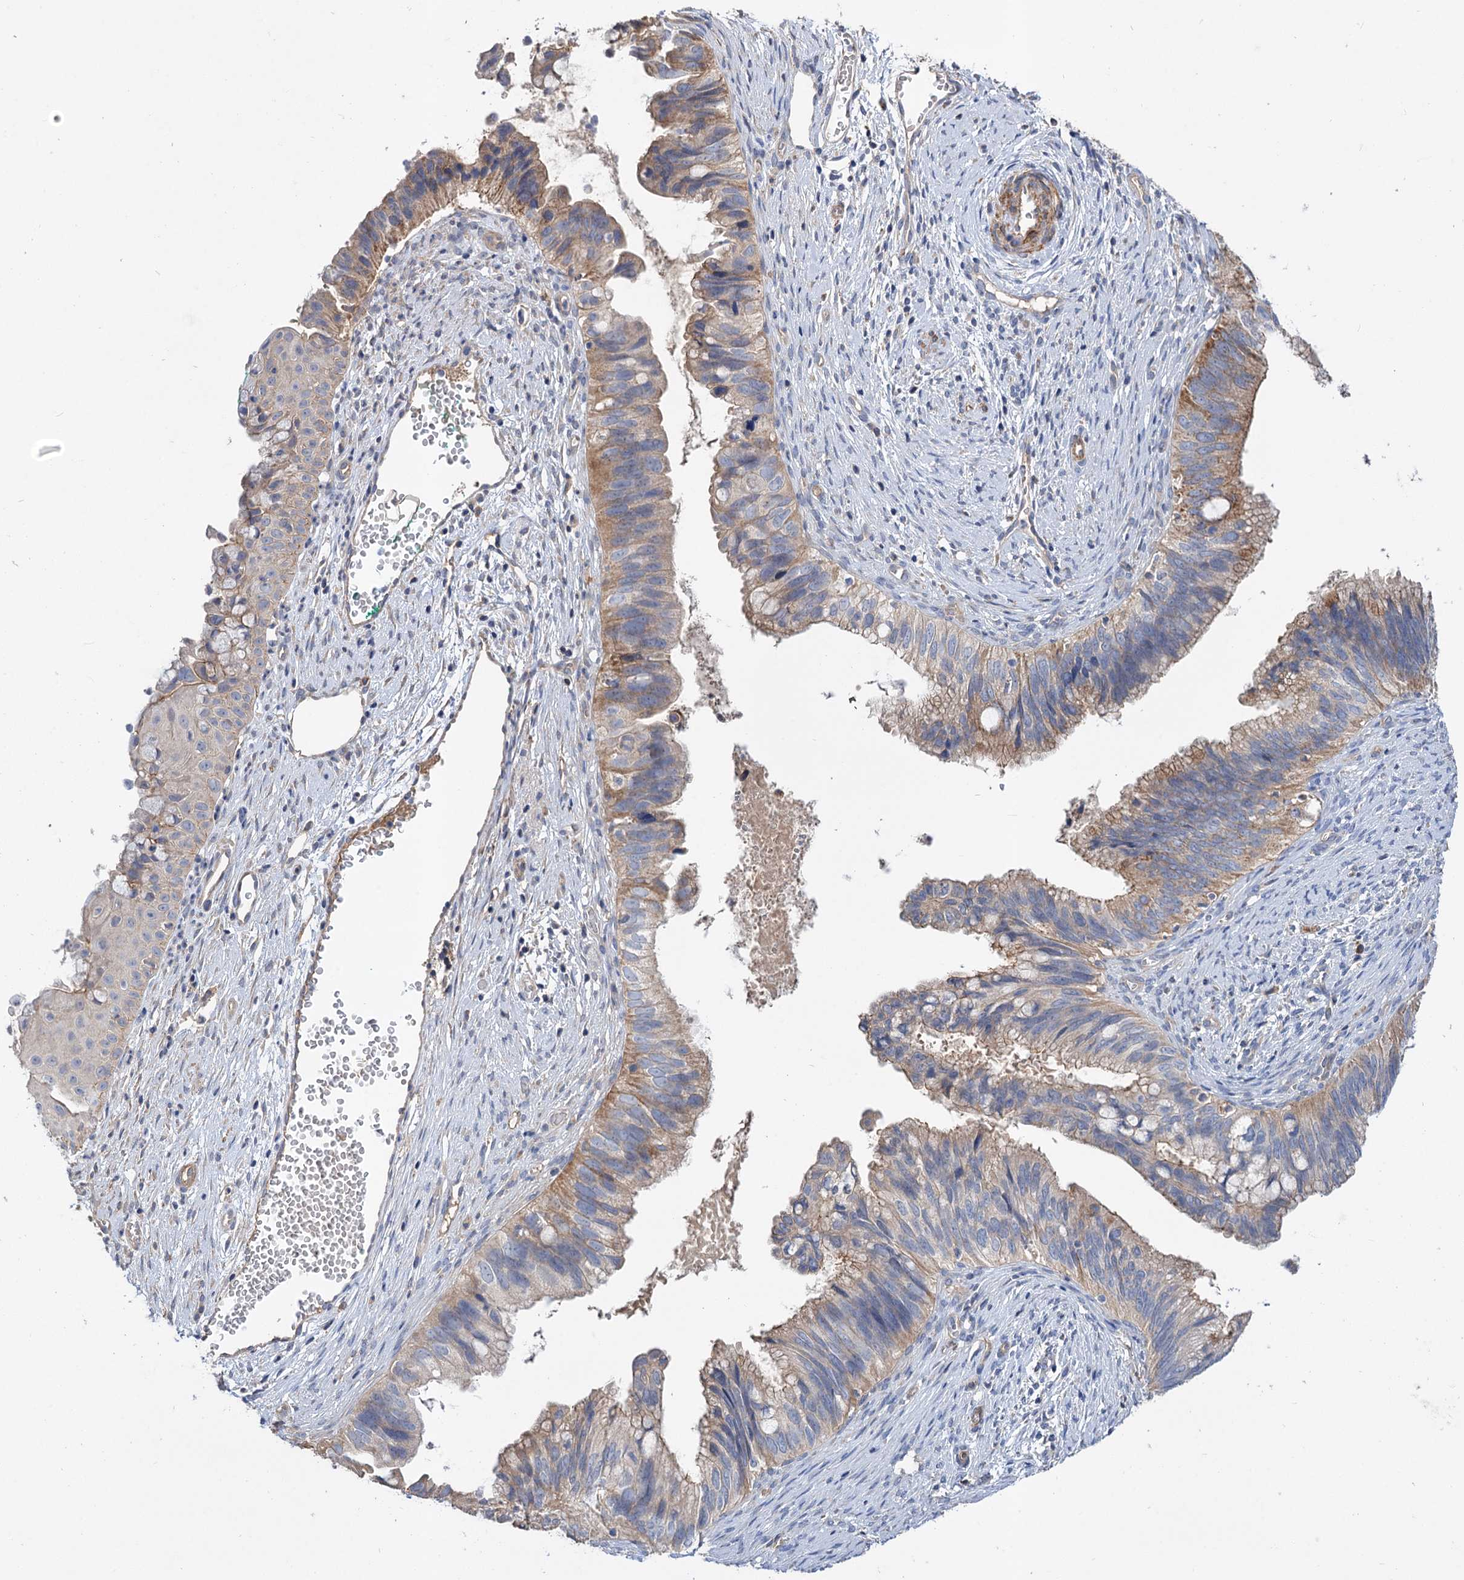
{"staining": {"intensity": "moderate", "quantity": "25%-75%", "location": "cytoplasmic/membranous"}, "tissue": "cervical cancer", "cell_type": "Tumor cells", "image_type": "cancer", "snomed": [{"axis": "morphology", "description": "Adenocarcinoma, NOS"}, {"axis": "topography", "description": "Cervix"}], "caption": "Approximately 25%-75% of tumor cells in human cervical adenocarcinoma show moderate cytoplasmic/membranous protein expression as visualized by brown immunohistochemical staining.", "gene": "NUDCD2", "patient": {"sex": "female", "age": 42}}